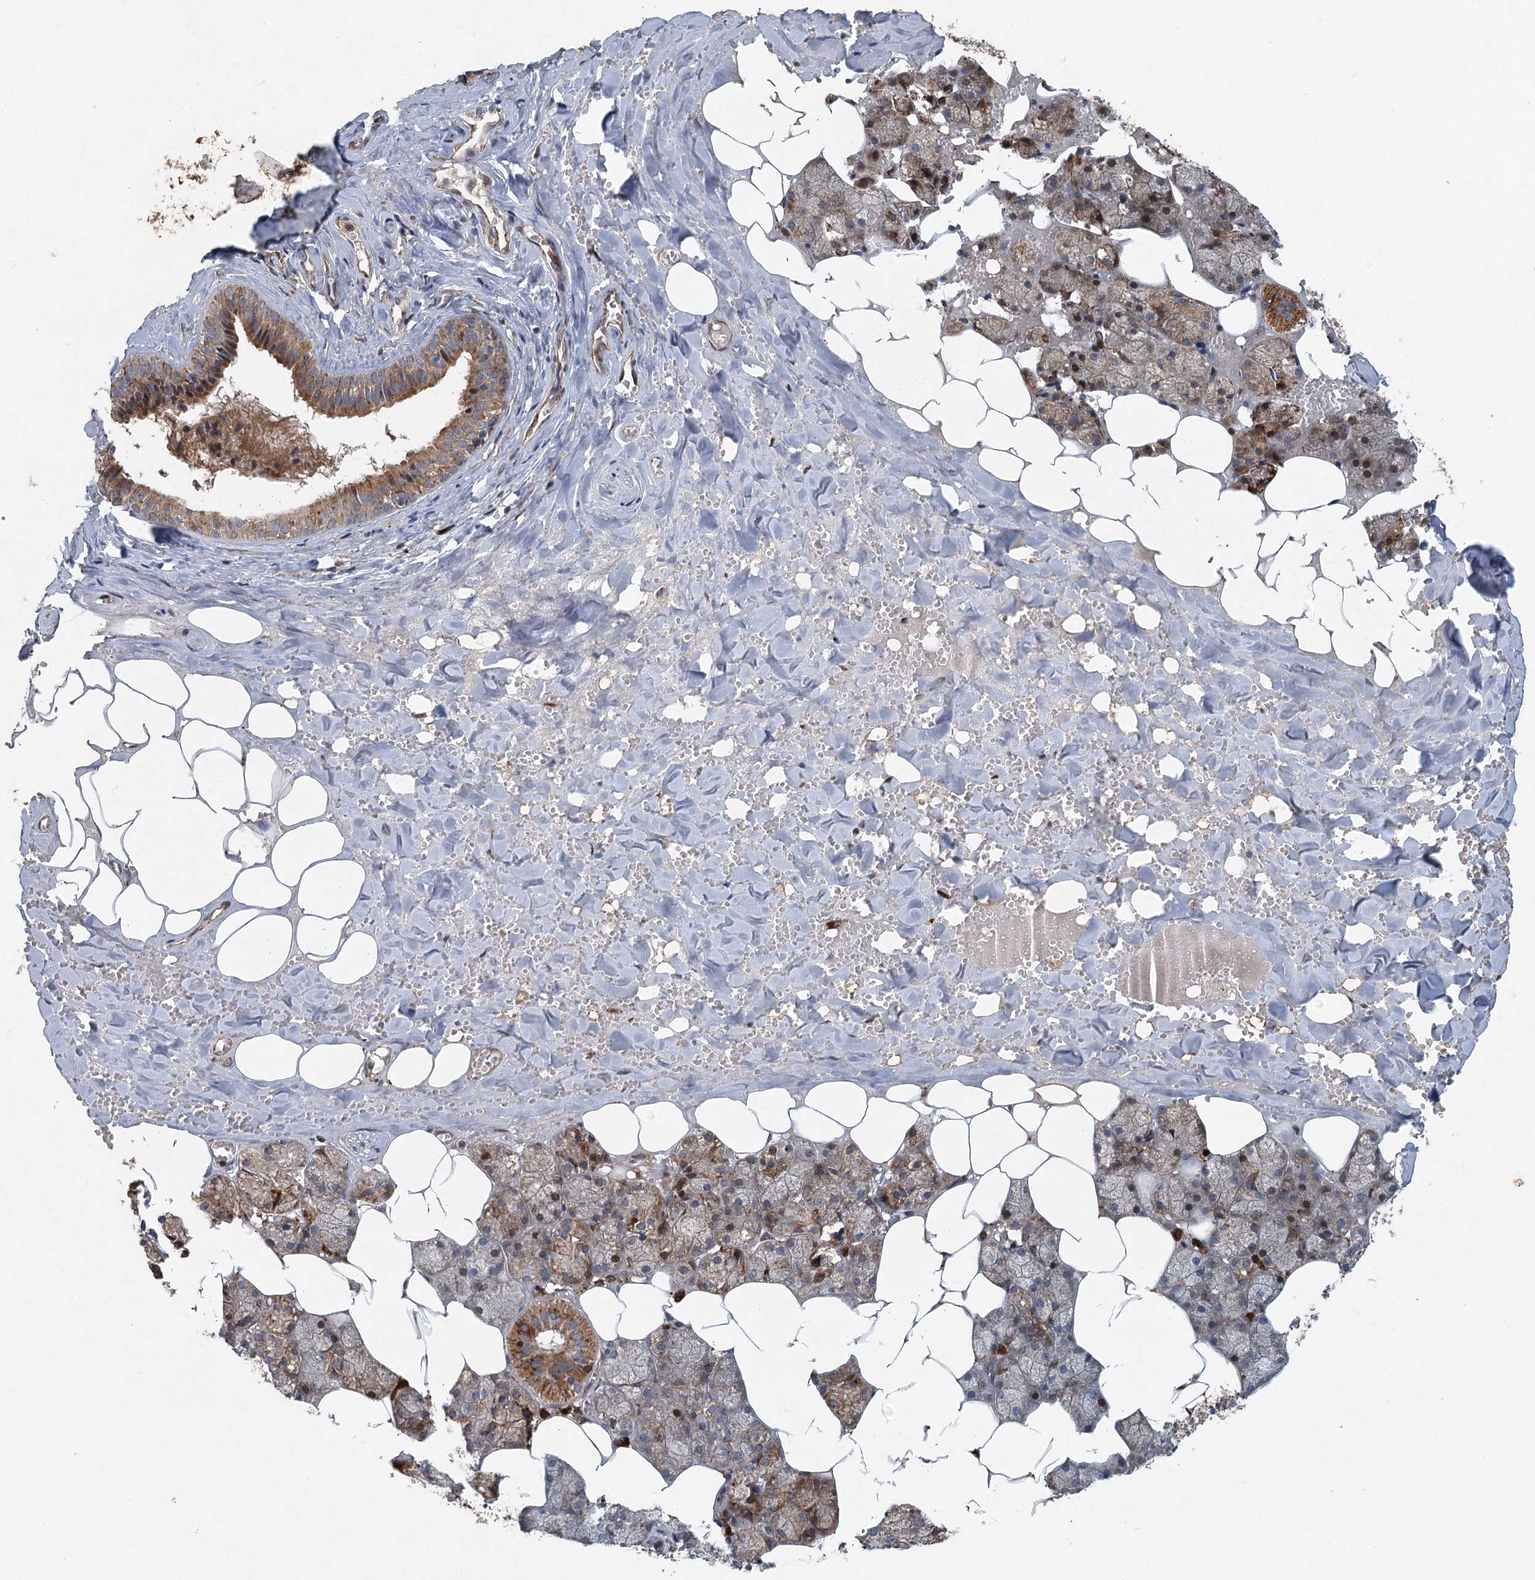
{"staining": {"intensity": "moderate", "quantity": "25%-75%", "location": "cytoplasmic/membranous"}, "tissue": "salivary gland", "cell_type": "Glandular cells", "image_type": "normal", "snomed": [{"axis": "morphology", "description": "Normal tissue, NOS"}, {"axis": "topography", "description": "Salivary gland"}], "caption": "Immunohistochemistry (DAB (3,3'-diaminobenzidine)) staining of benign salivary gland shows moderate cytoplasmic/membranous protein expression in approximately 25%-75% of glandular cells.", "gene": "SRPX2", "patient": {"sex": "male", "age": 62}}